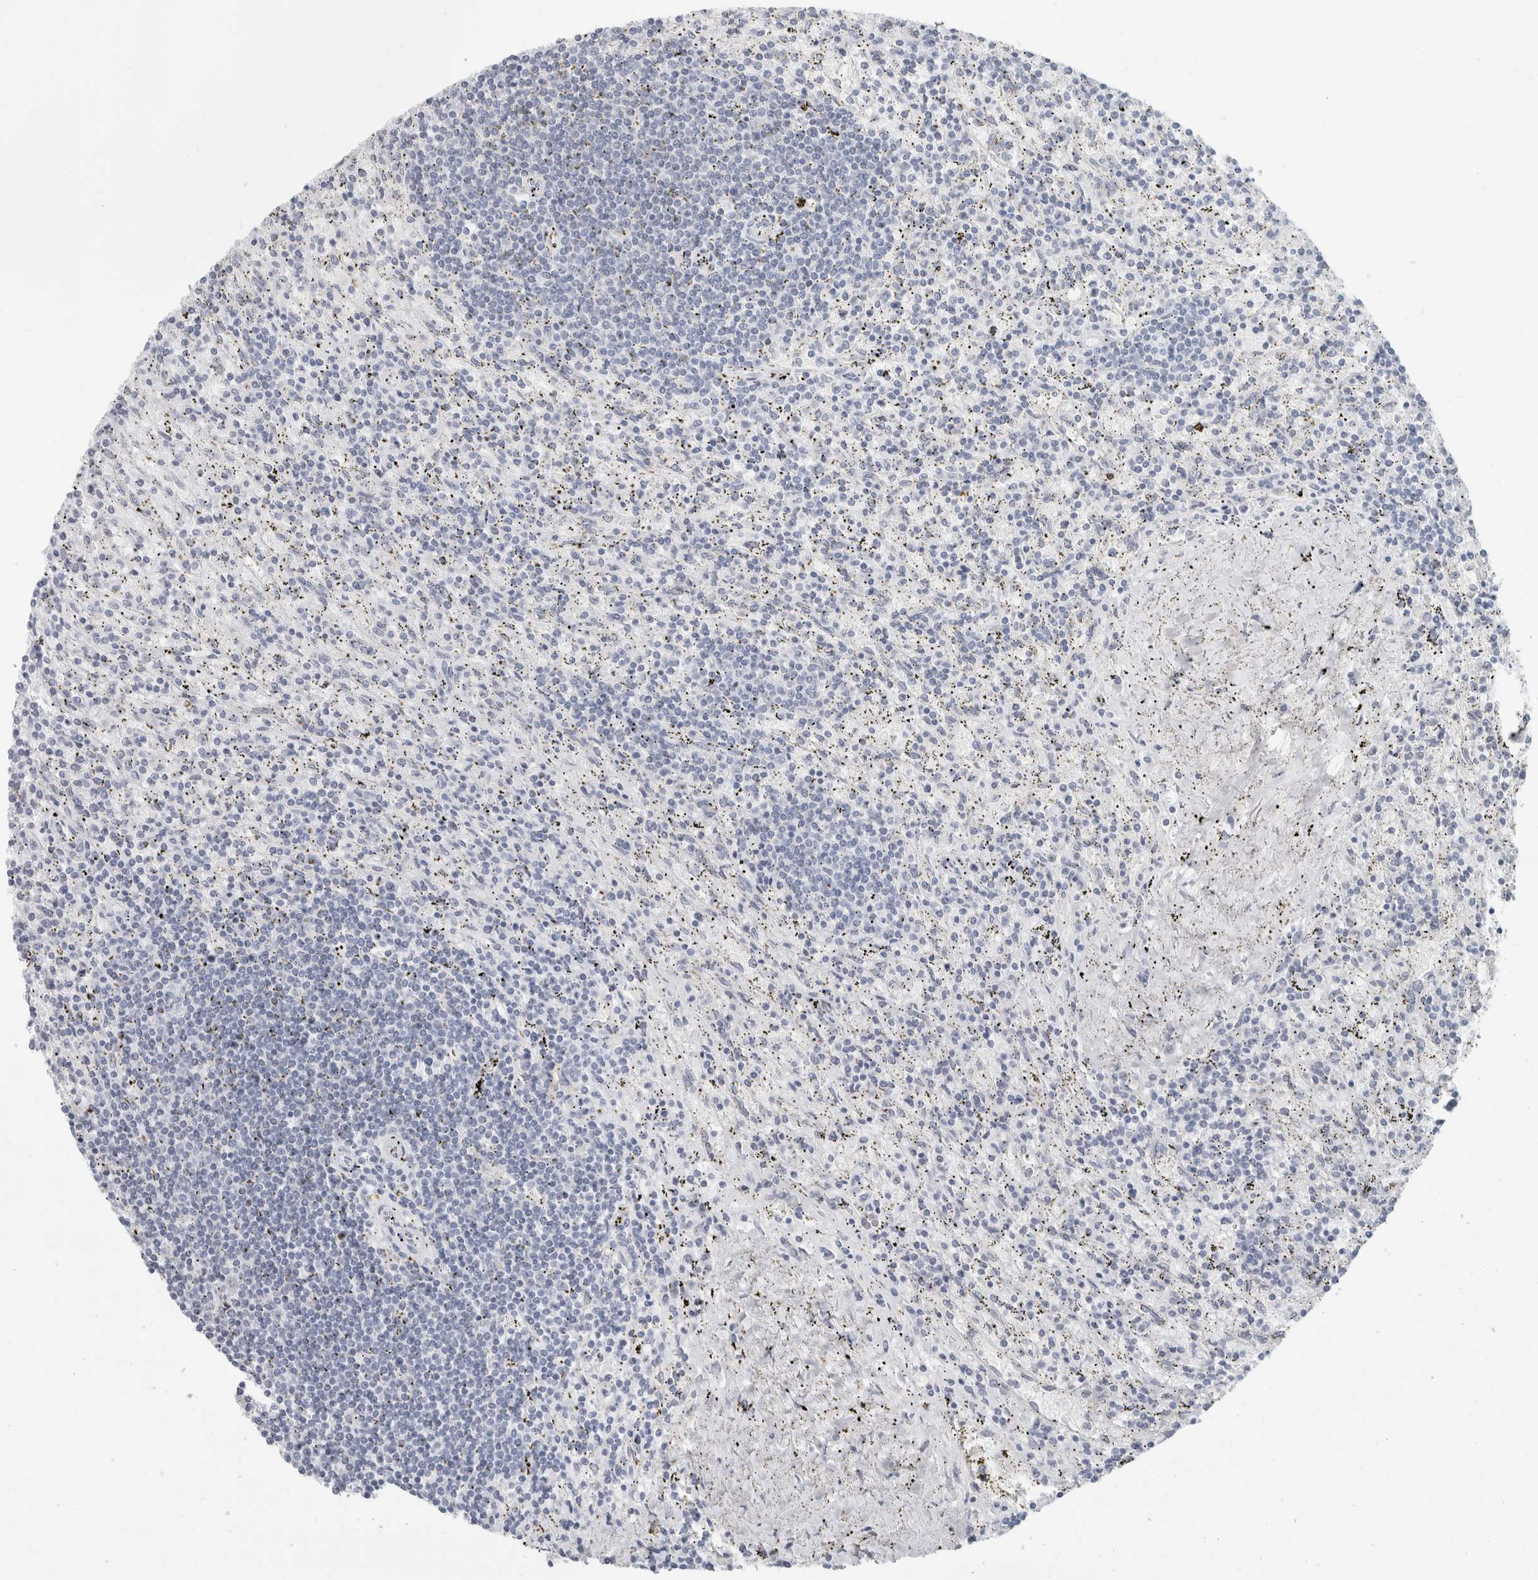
{"staining": {"intensity": "negative", "quantity": "none", "location": "none"}, "tissue": "lymphoma", "cell_type": "Tumor cells", "image_type": "cancer", "snomed": [{"axis": "morphology", "description": "Malignant lymphoma, non-Hodgkin's type, Low grade"}, {"axis": "topography", "description": "Spleen"}], "caption": "Tumor cells show no significant expression in lymphoma.", "gene": "SLC28A3", "patient": {"sex": "male", "age": 76}}